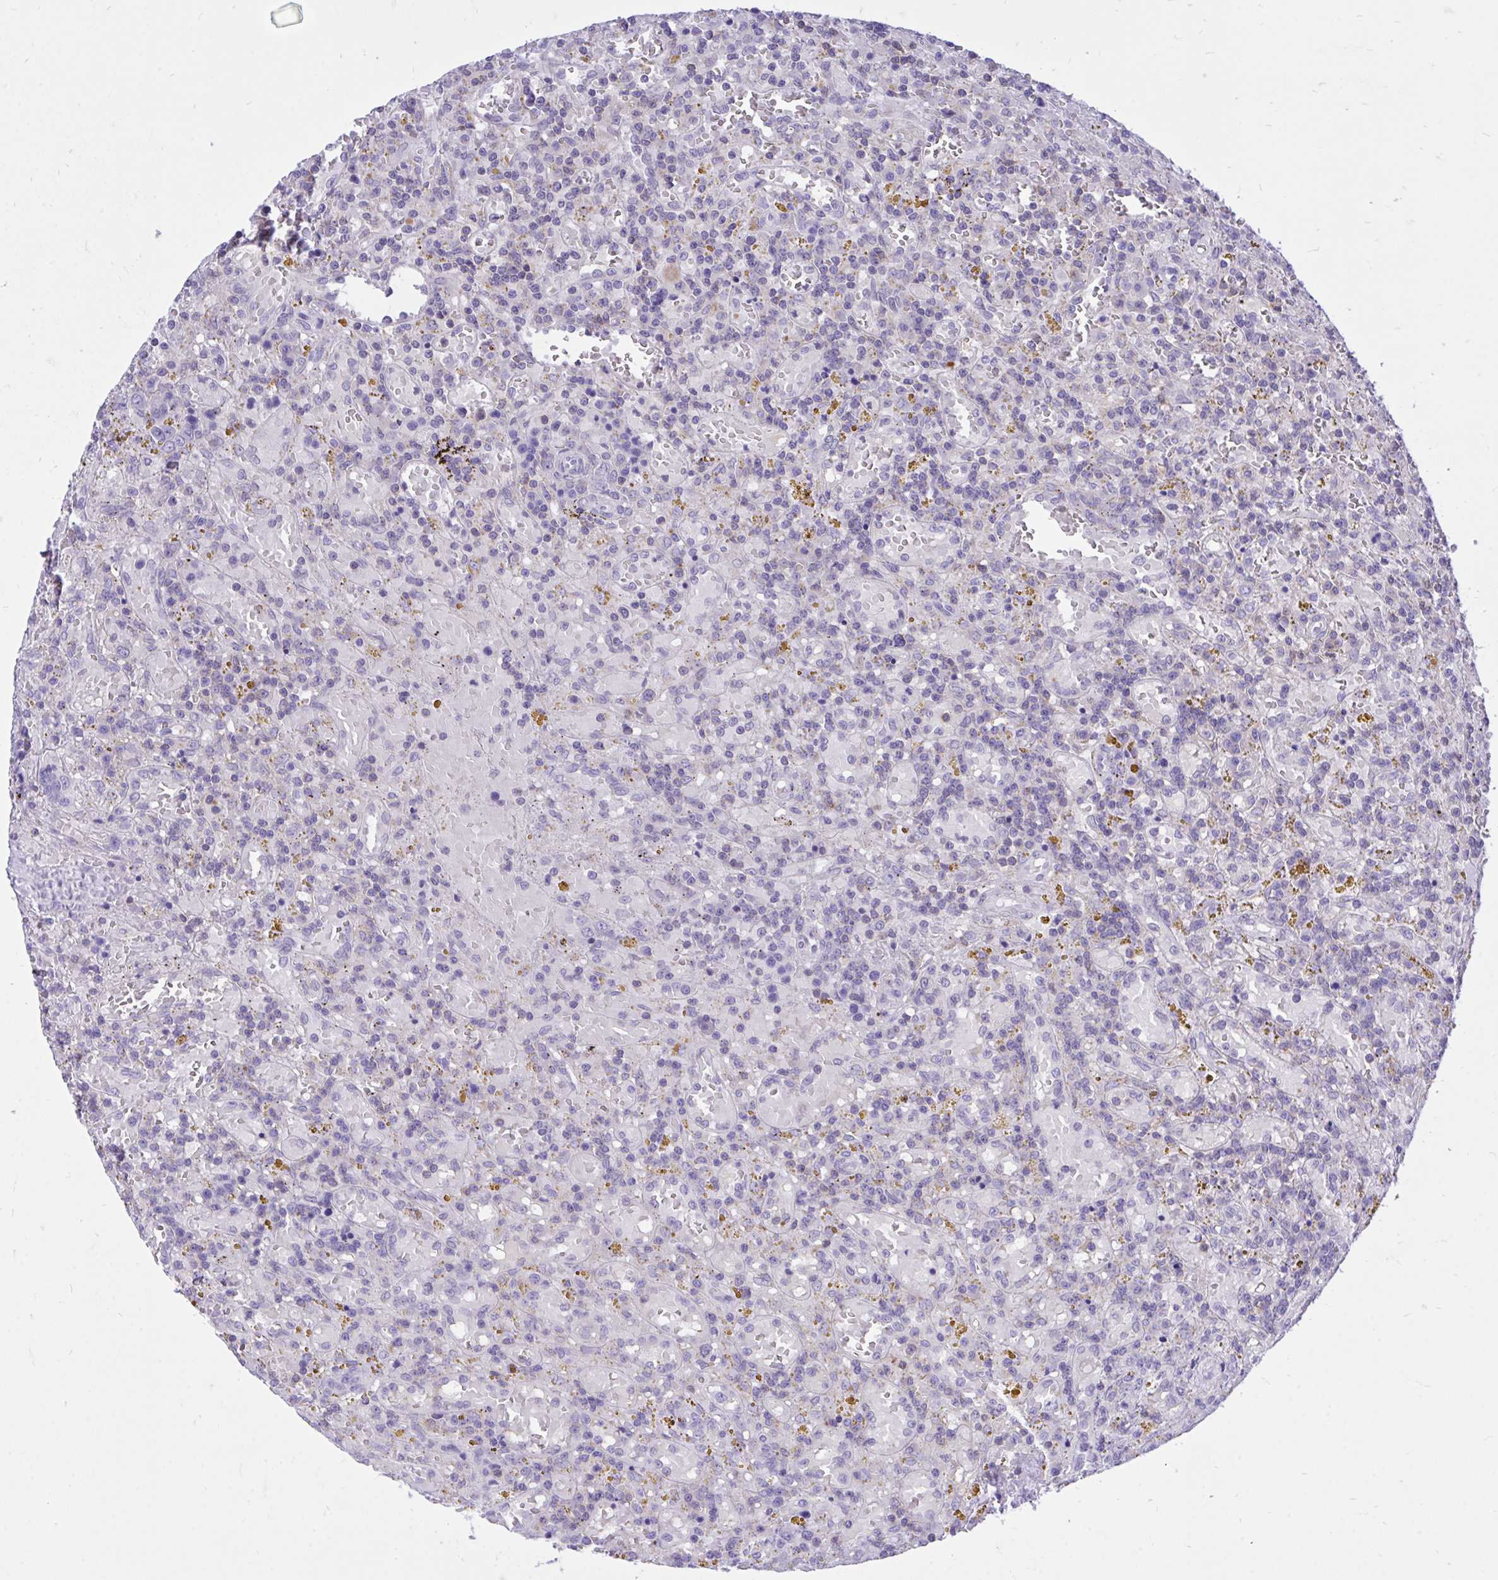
{"staining": {"intensity": "negative", "quantity": "none", "location": "none"}, "tissue": "lymphoma", "cell_type": "Tumor cells", "image_type": "cancer", "snomed": [{"axis": "morphology", "description": "Malignant lymphoma, non-Hodgkin's type, Low grade"}, {"axis": "topography", "description": "Spleen"}], "caption": "Image shows no protein positivity in tumor cells of malignant lymphoma, non-Hodgkin's type (low-grade) tissue.", "gene": "CXCL8", "patient": {"sex": "female", "age": 65}}